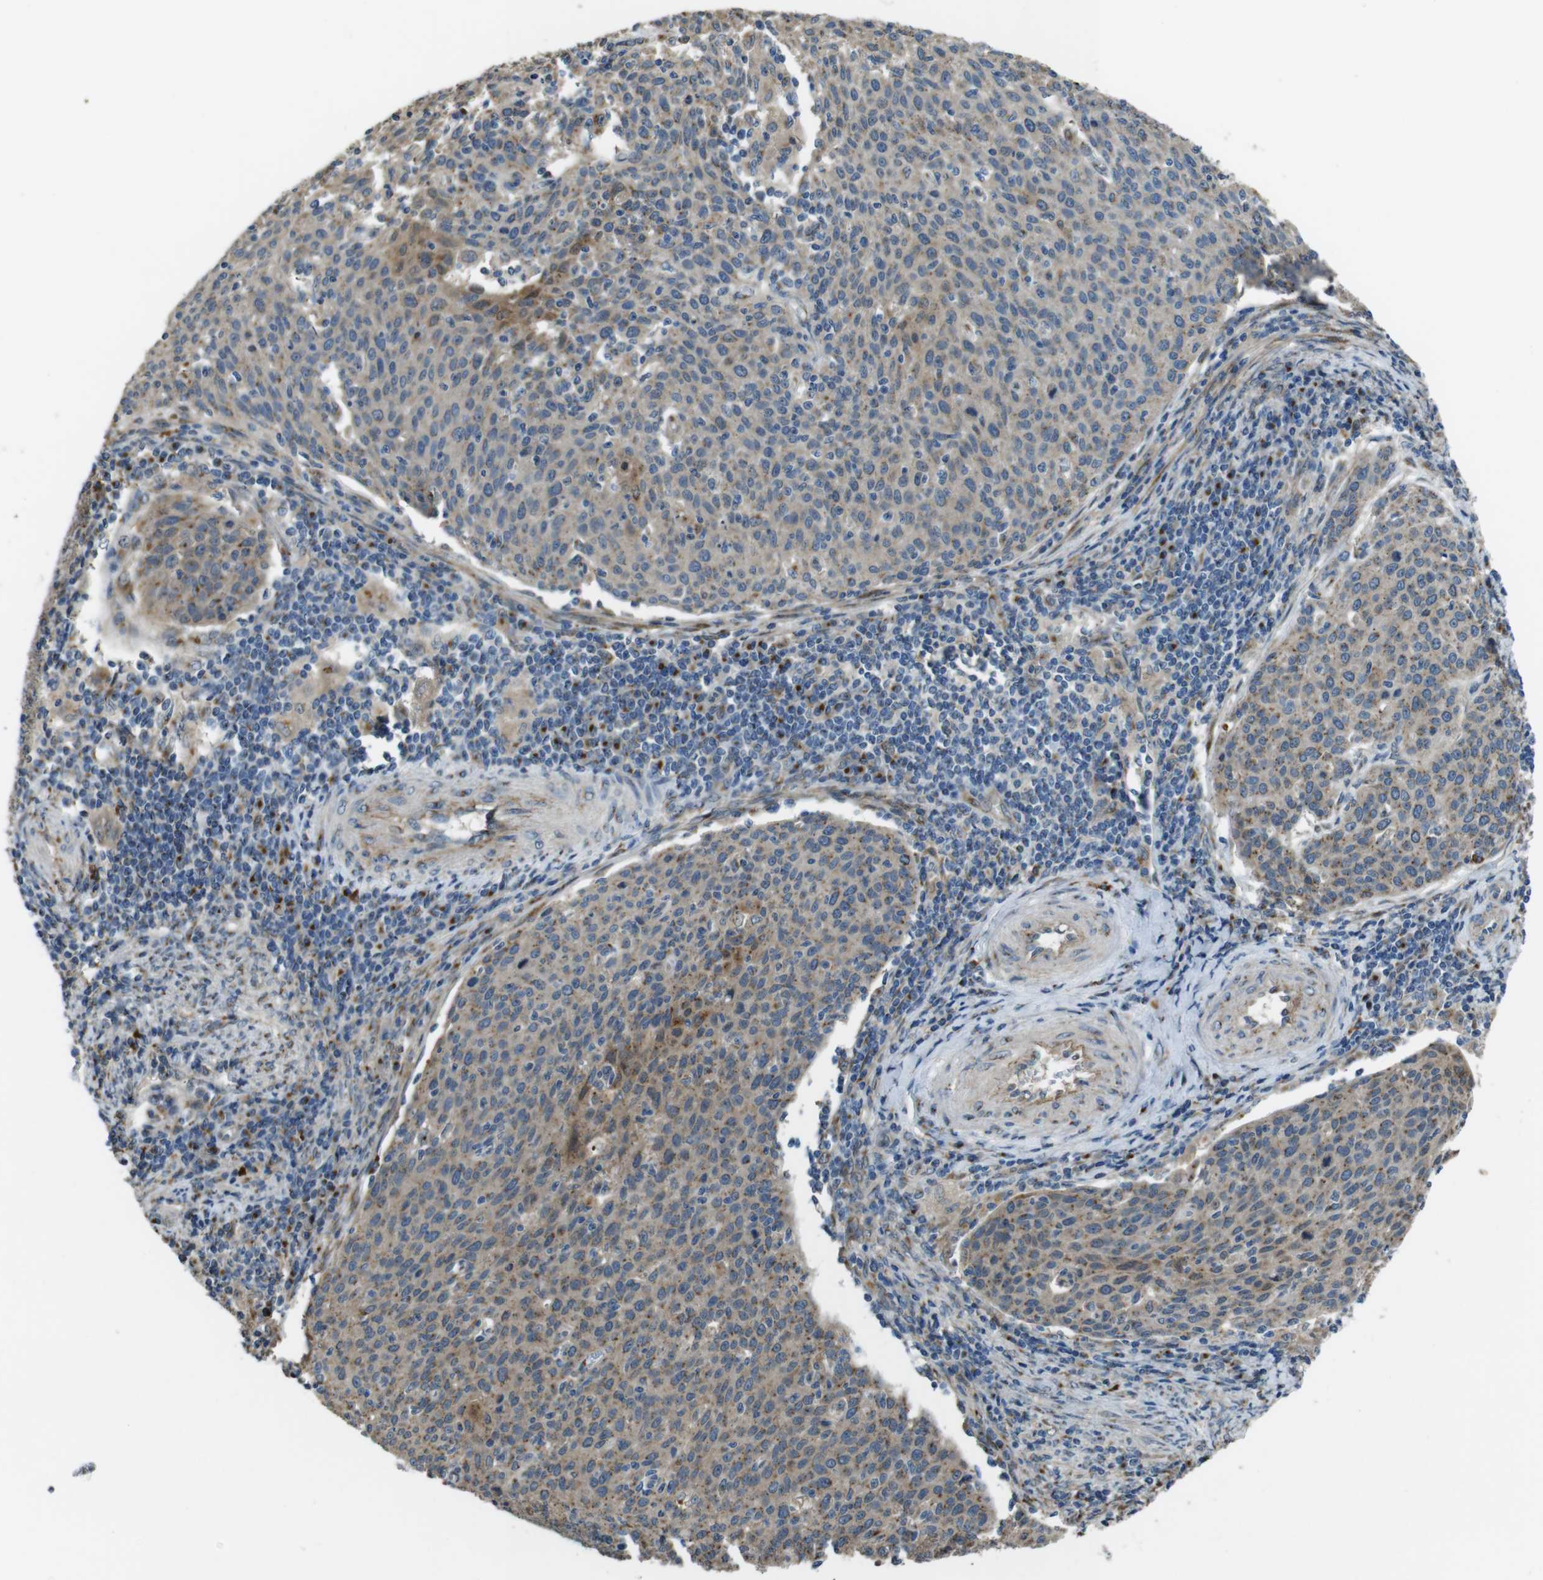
{"staining": {"intensity": "moderate", "quantity": ">75%", "location": "cytoplasmic/membranous"}, "tissue": "cervical cancer", "cell_type": "Tumor cells", "image_type": "cancer", "snomed": [{"axis": "morphology", "description": "Squamous cell carcinoma, NOS"}, {"axis": "topography", "description": "Cervix"}], "caption": "Immunohistochemistry photomicrograph of neoplastic tissue: cervical cancer stained using IHC demonstrates medium levels of moderate protein expression localized specifically in the cytoplasmic/membranous of tumor cells, appearing as a cytoplasmic/membranous brown color.", "gene": "RAB6A", "patient": {"sex": "female", "age": 38}}